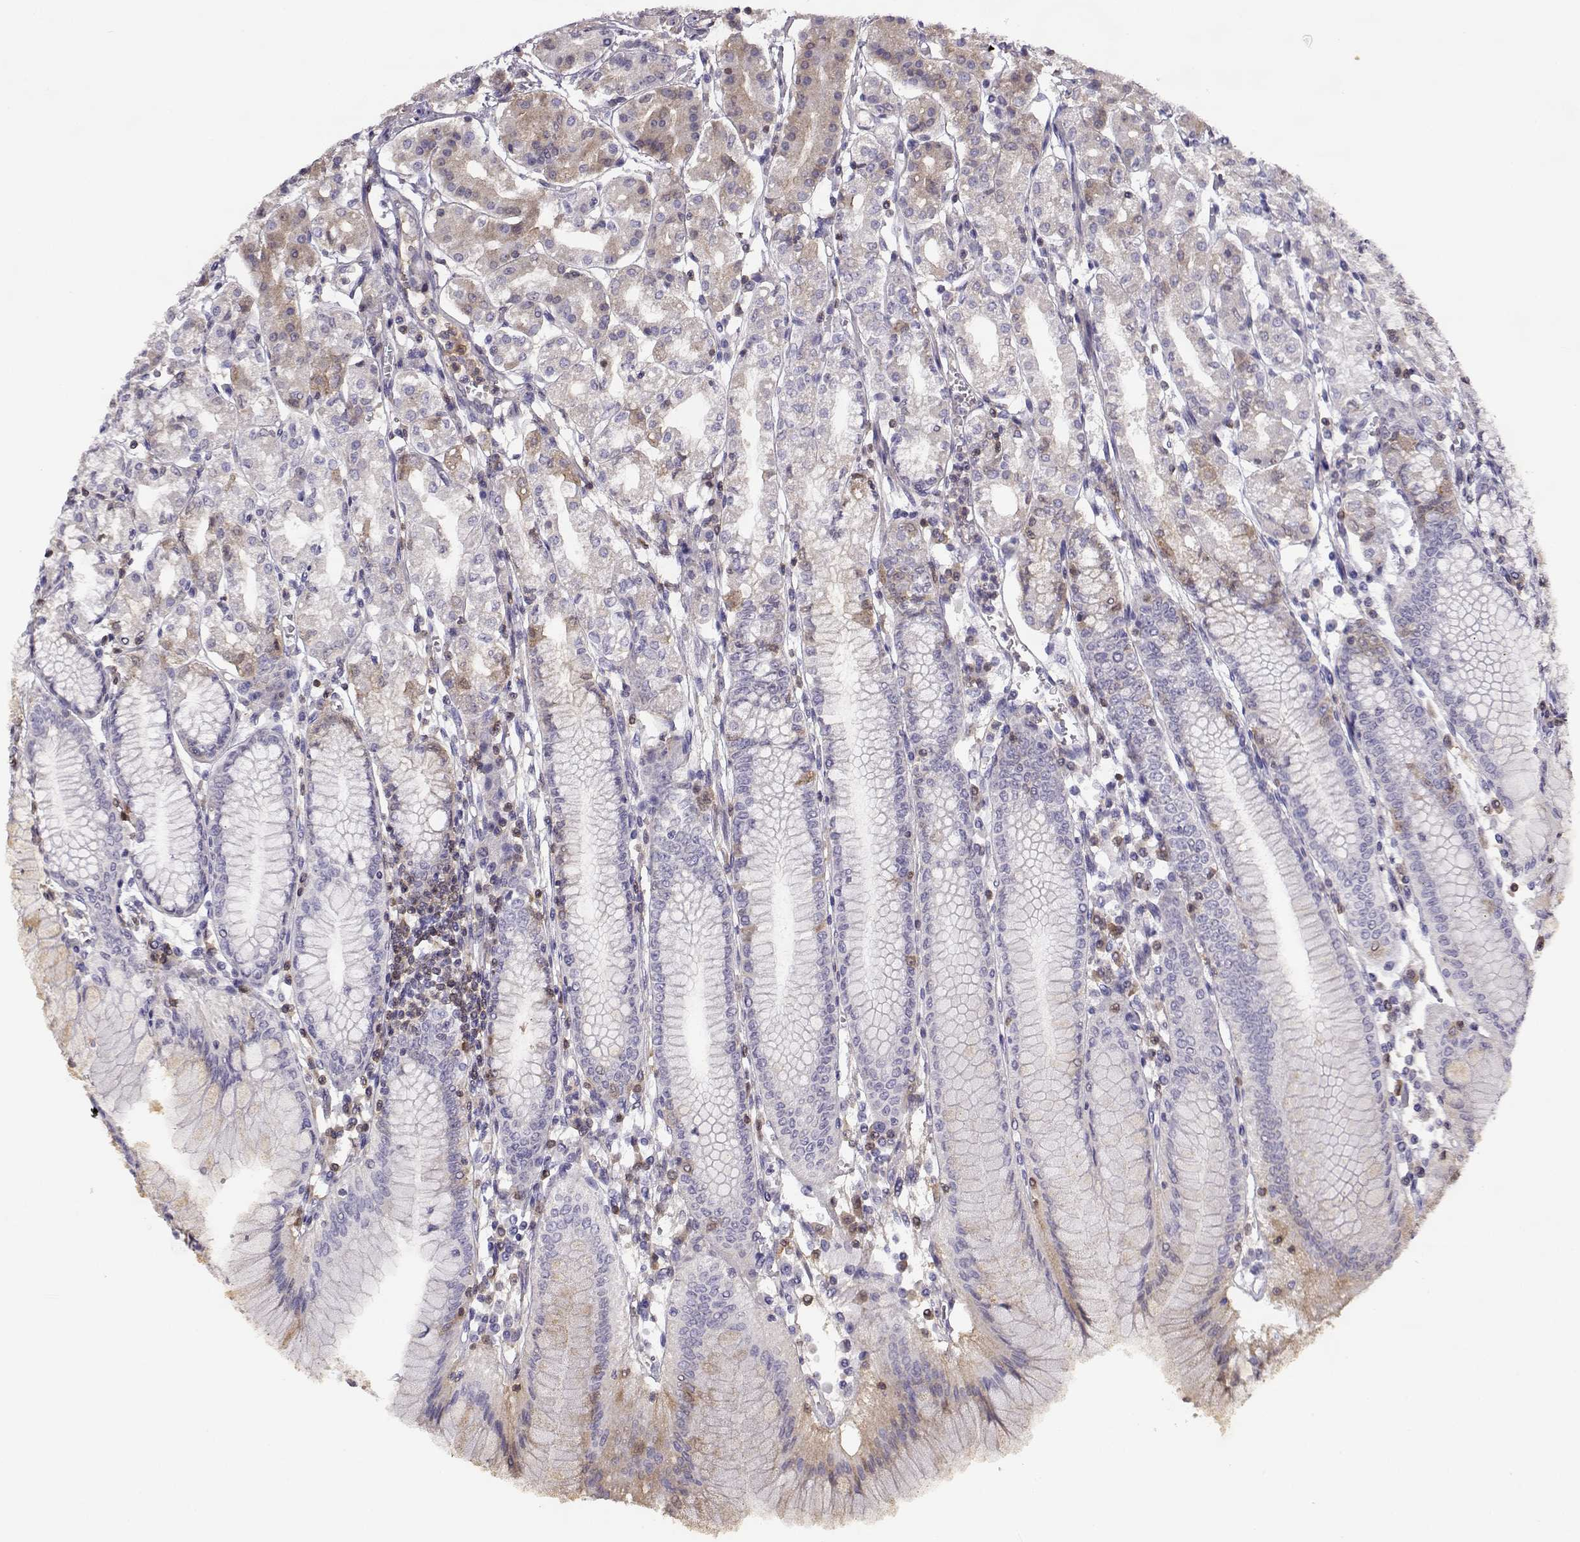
{"staining": {"intensity": "weak", "quantity": "25%-75%", "location": "cytoplasmic/membranous"}, "tissue": "stomach", "cell_type": "Glandular cells", "image_type": "normal", "snomed": [{"axis": "morphology", "description": "Normal tissue, NOS"}, {"axis": "topography", "description": "Skeletal muscle"}, {"axis": "topography", "description": "Stomach"}], "caption": "Protein expression analysis of normal human stomach reveals weak cytoplasmic/membranous positivity in approximately 25%-75% of glandular cells. (IHC, brightfield microscopy, high magnification).", "gene": "SLCO6A1", "patient": {"sex": "female", "age": 57}}